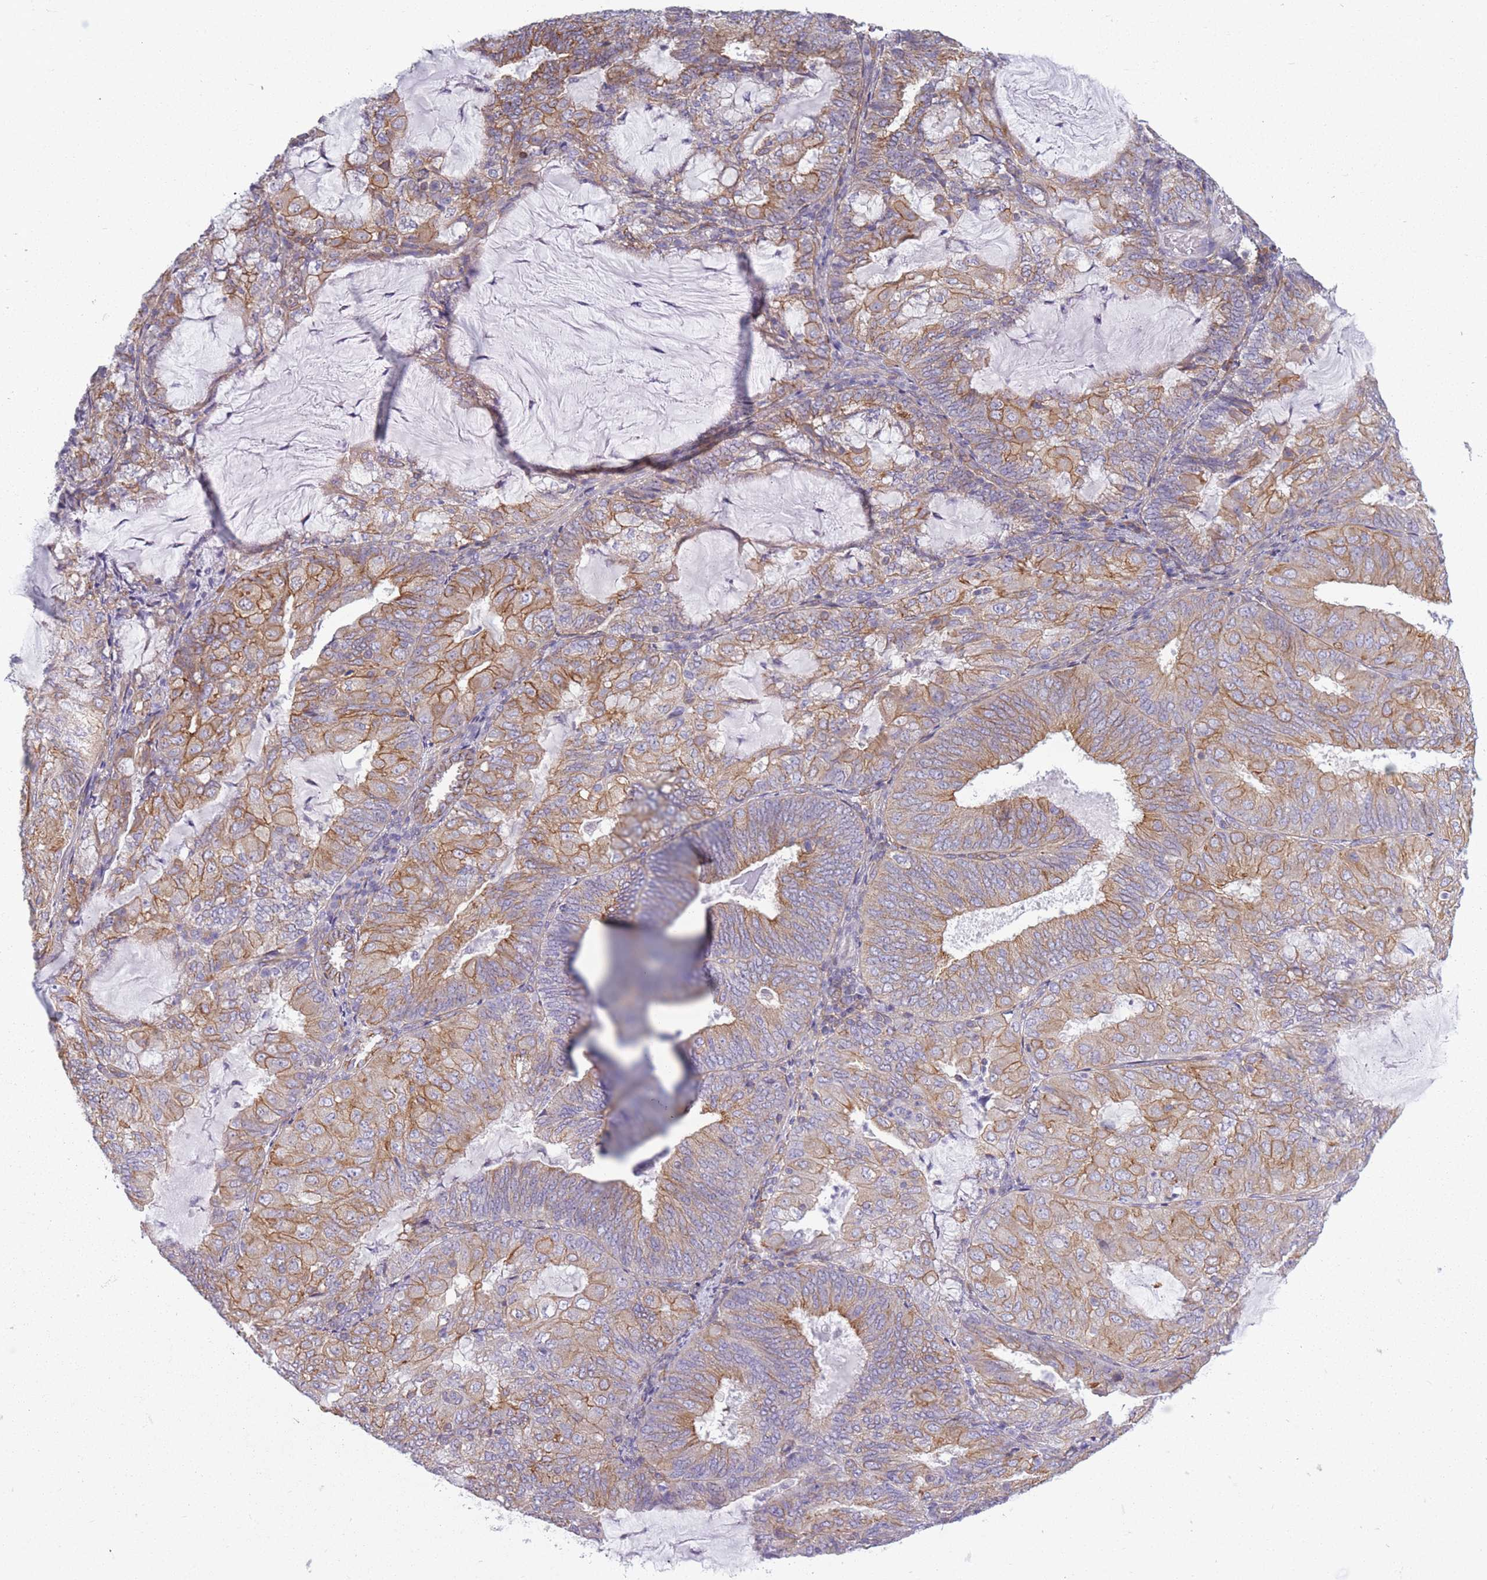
{"staining": {"intensity": "moderate", "quantity": ">75%", "location": "cytoplasmic/membranous"}, "tissue": "endometrial cancer", "cell_type": "Tumor cells", "image_type": "cancer", "snomed": [{"axis": "morphology", "description": "Adenocarcinoma, NOS"}, {"axis": "topography", "description": "Endometrium"}], "caption": "The image reveals staining of adenocarcinoma (endometrial), revealing moderate cytoplasmic/membranous protein staining (brown color) within tumor cells.", "gene": "ADD1", "patient": {"sex": "female", "age": 81}}